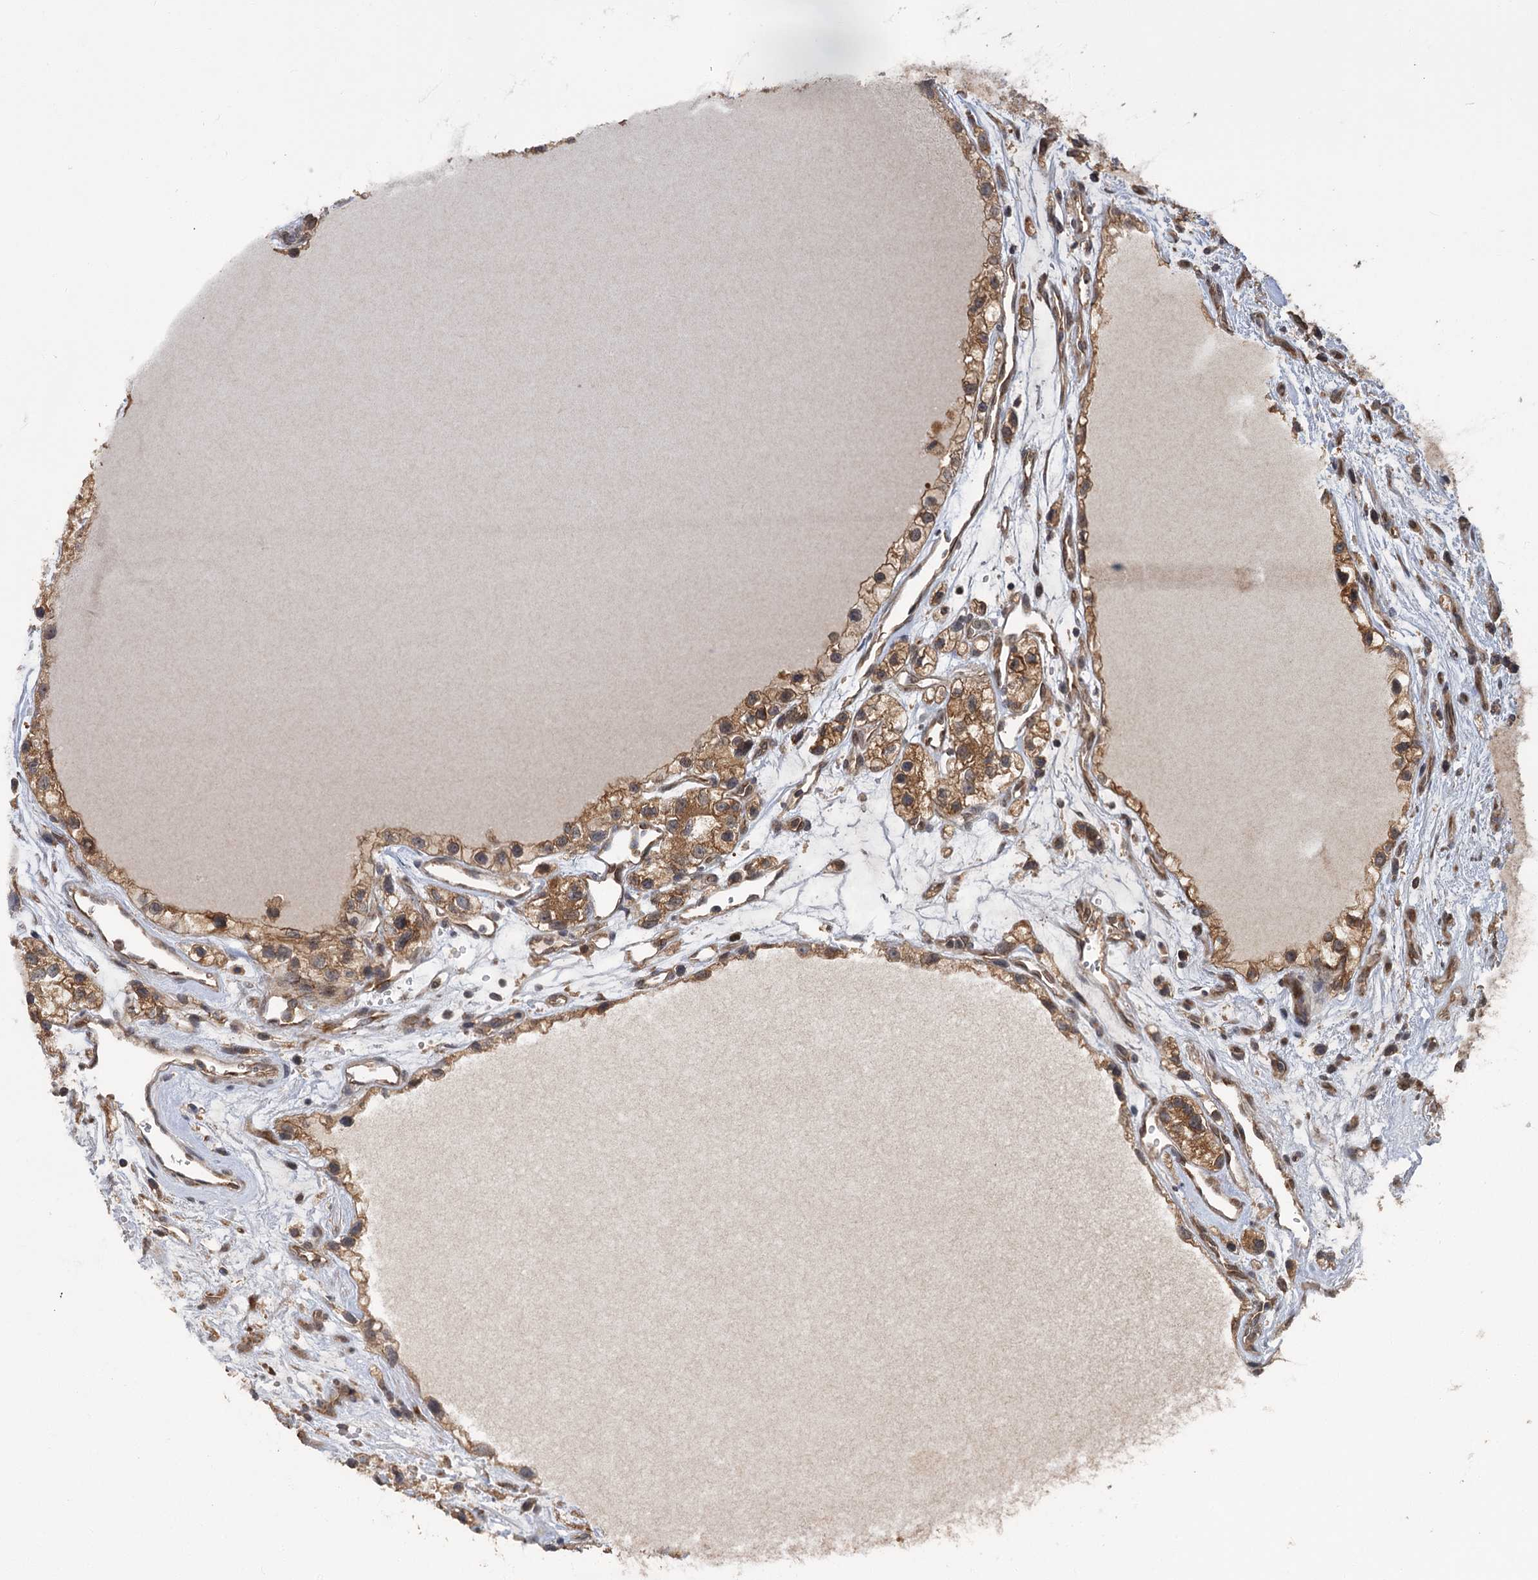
{"staining": {"intensity": "moderate", "quantity": ">75%", "location": "cytoplasmic/membranous"}, "tissue": "renal cancer", "cell_type": "Tumor cells", "image_type": "cancer", "snomed": [{"axis": "morphology", "description": "Adenocarcinoma, NOS"}, {"axis": "topography", "description": "Kidney"}], "caption": "Immunohistochemistry image of renal cancer stained for a protein (brown), which shows medium levels of moderate cytoplasmic/membranous staining in about >75% of tumor cells.", "gene": "KANSL2", "patient": {"sex": "female", "age": 57}}